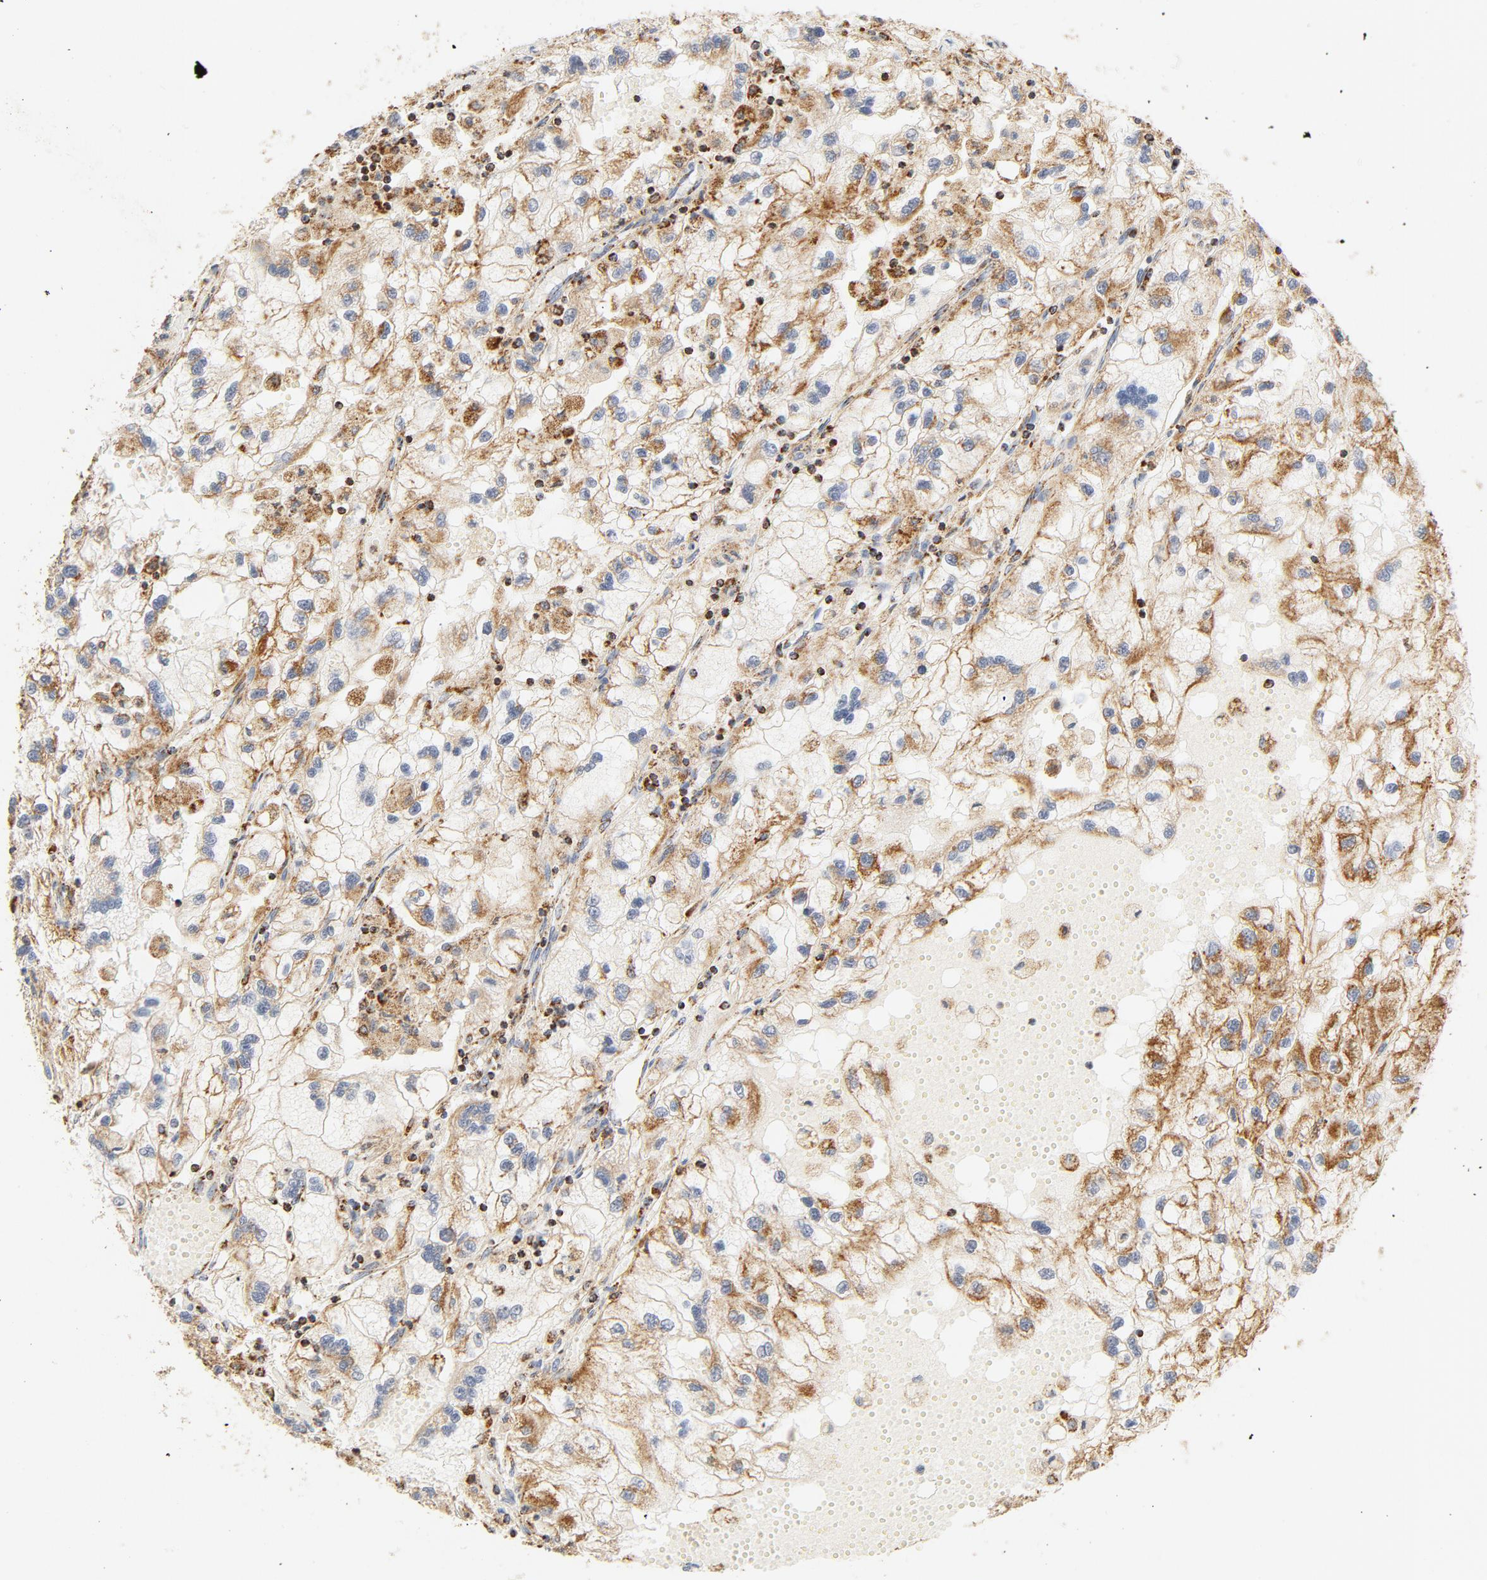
{"staining": {"intensity": "moderate", "quantity": ">75%", "location": "cytoplasmic/membranous"}, "tissue": "renal cancer", "cell_type": "Tumor cells", "image_type": "cancer", "snomed": [{"axis": "morphology", "description": "Normal tissue, NOS"}, {"axis": "morphology", "description": "Adenocarcinoma, NOS"}, {"axis": "topography", "description": "Kidney"}], "caption": "This is a micrograph of immunohistochemistry staining of adenocarcinoma (renal), which shows moderate staining in the cytoplasmic/membranous of tumor cells.", "gene": "COX4I1", "patient": {"sex": "male", "age": 71}}